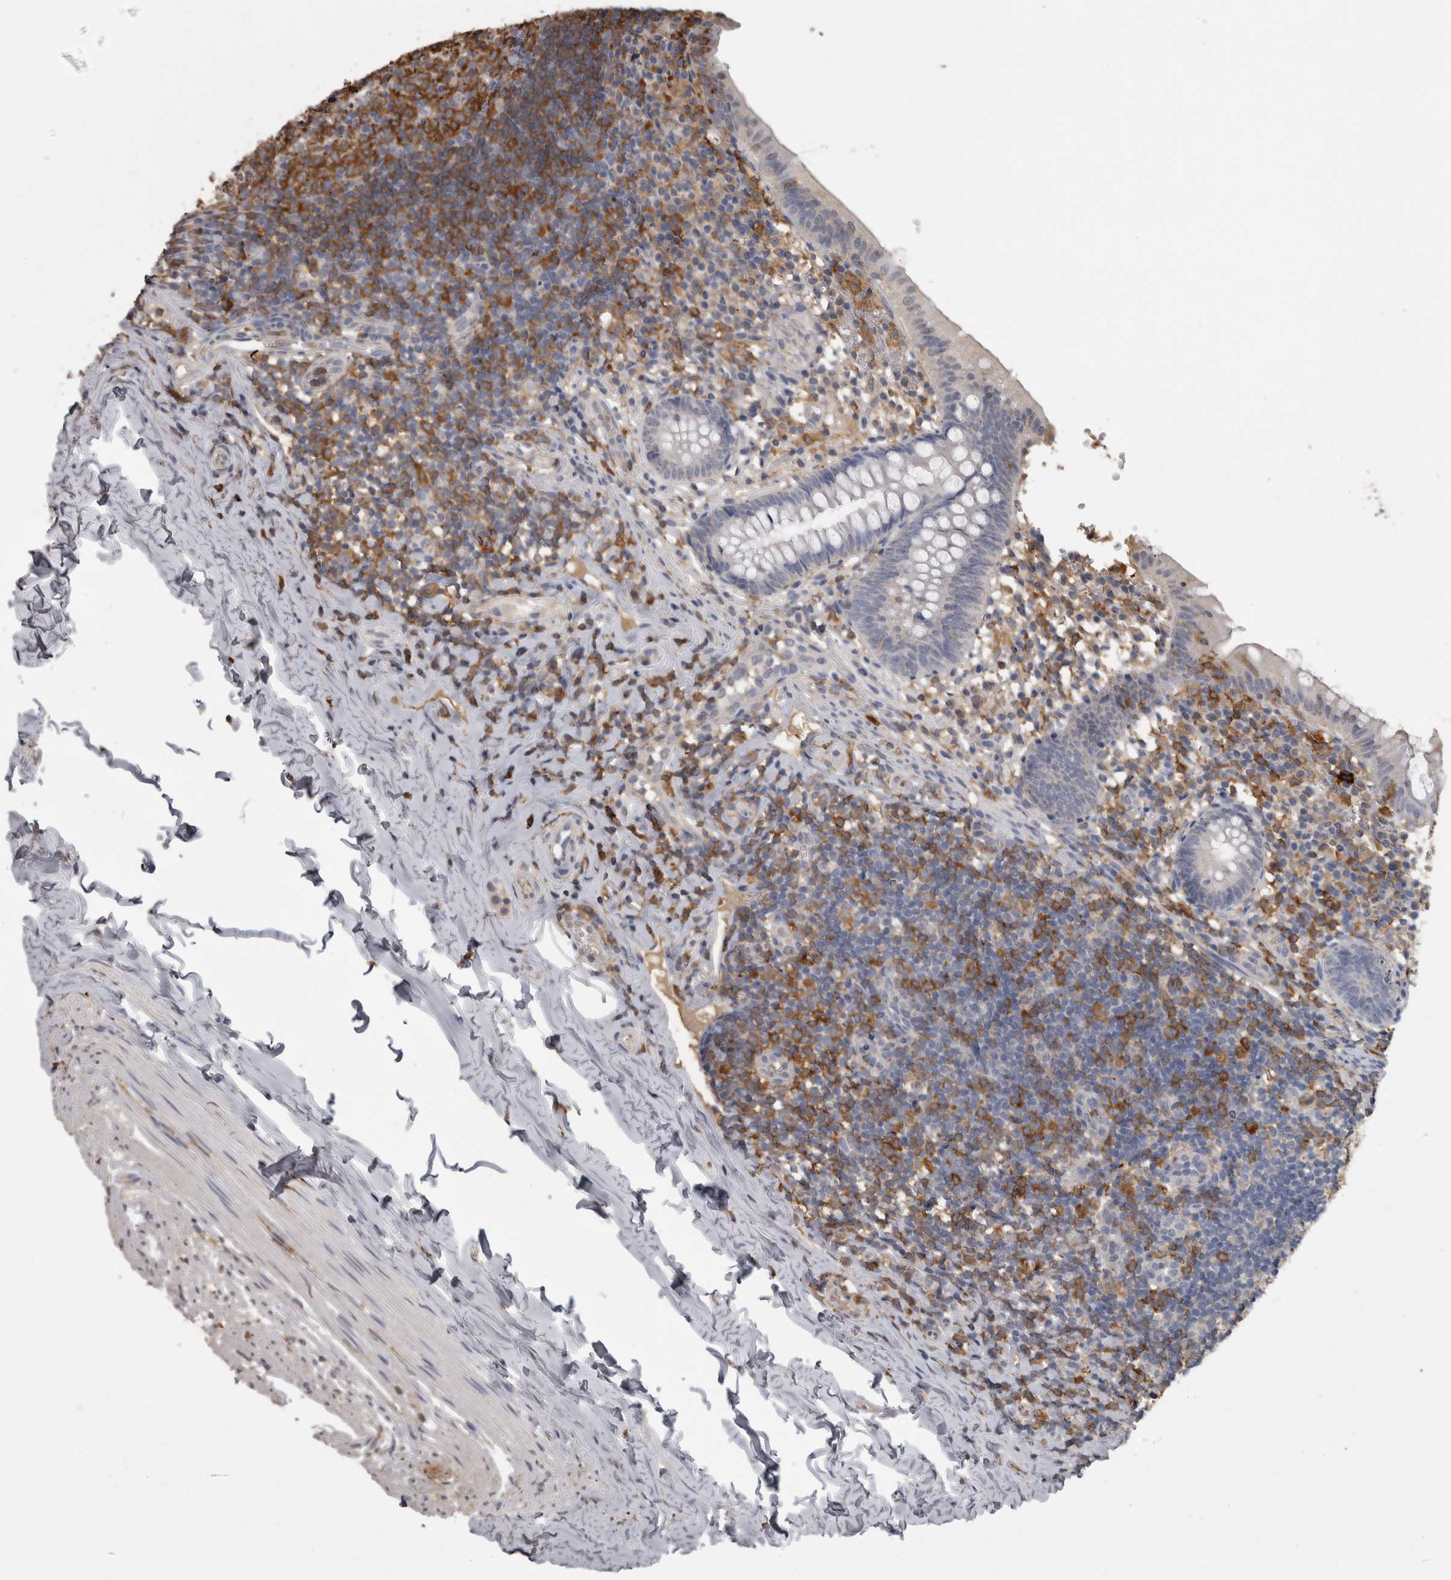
{"staining": {"intensity": "negative", "quantity": "none", "location": "none"}, "tissue": "appendix", "cell_type": "Glandular cells", "image_type": "normal", "snomed": [{"axis": "morphology", "description": "Normal tissue, NOS"}, {"axis": "topography", "description": "Appendix"}], "caption": "The histopathology image demonstrates no significant expression in glandular cells of appendix.", "gene": "PIK3AP1", "patient": {"sex": "male", "age": 8}}